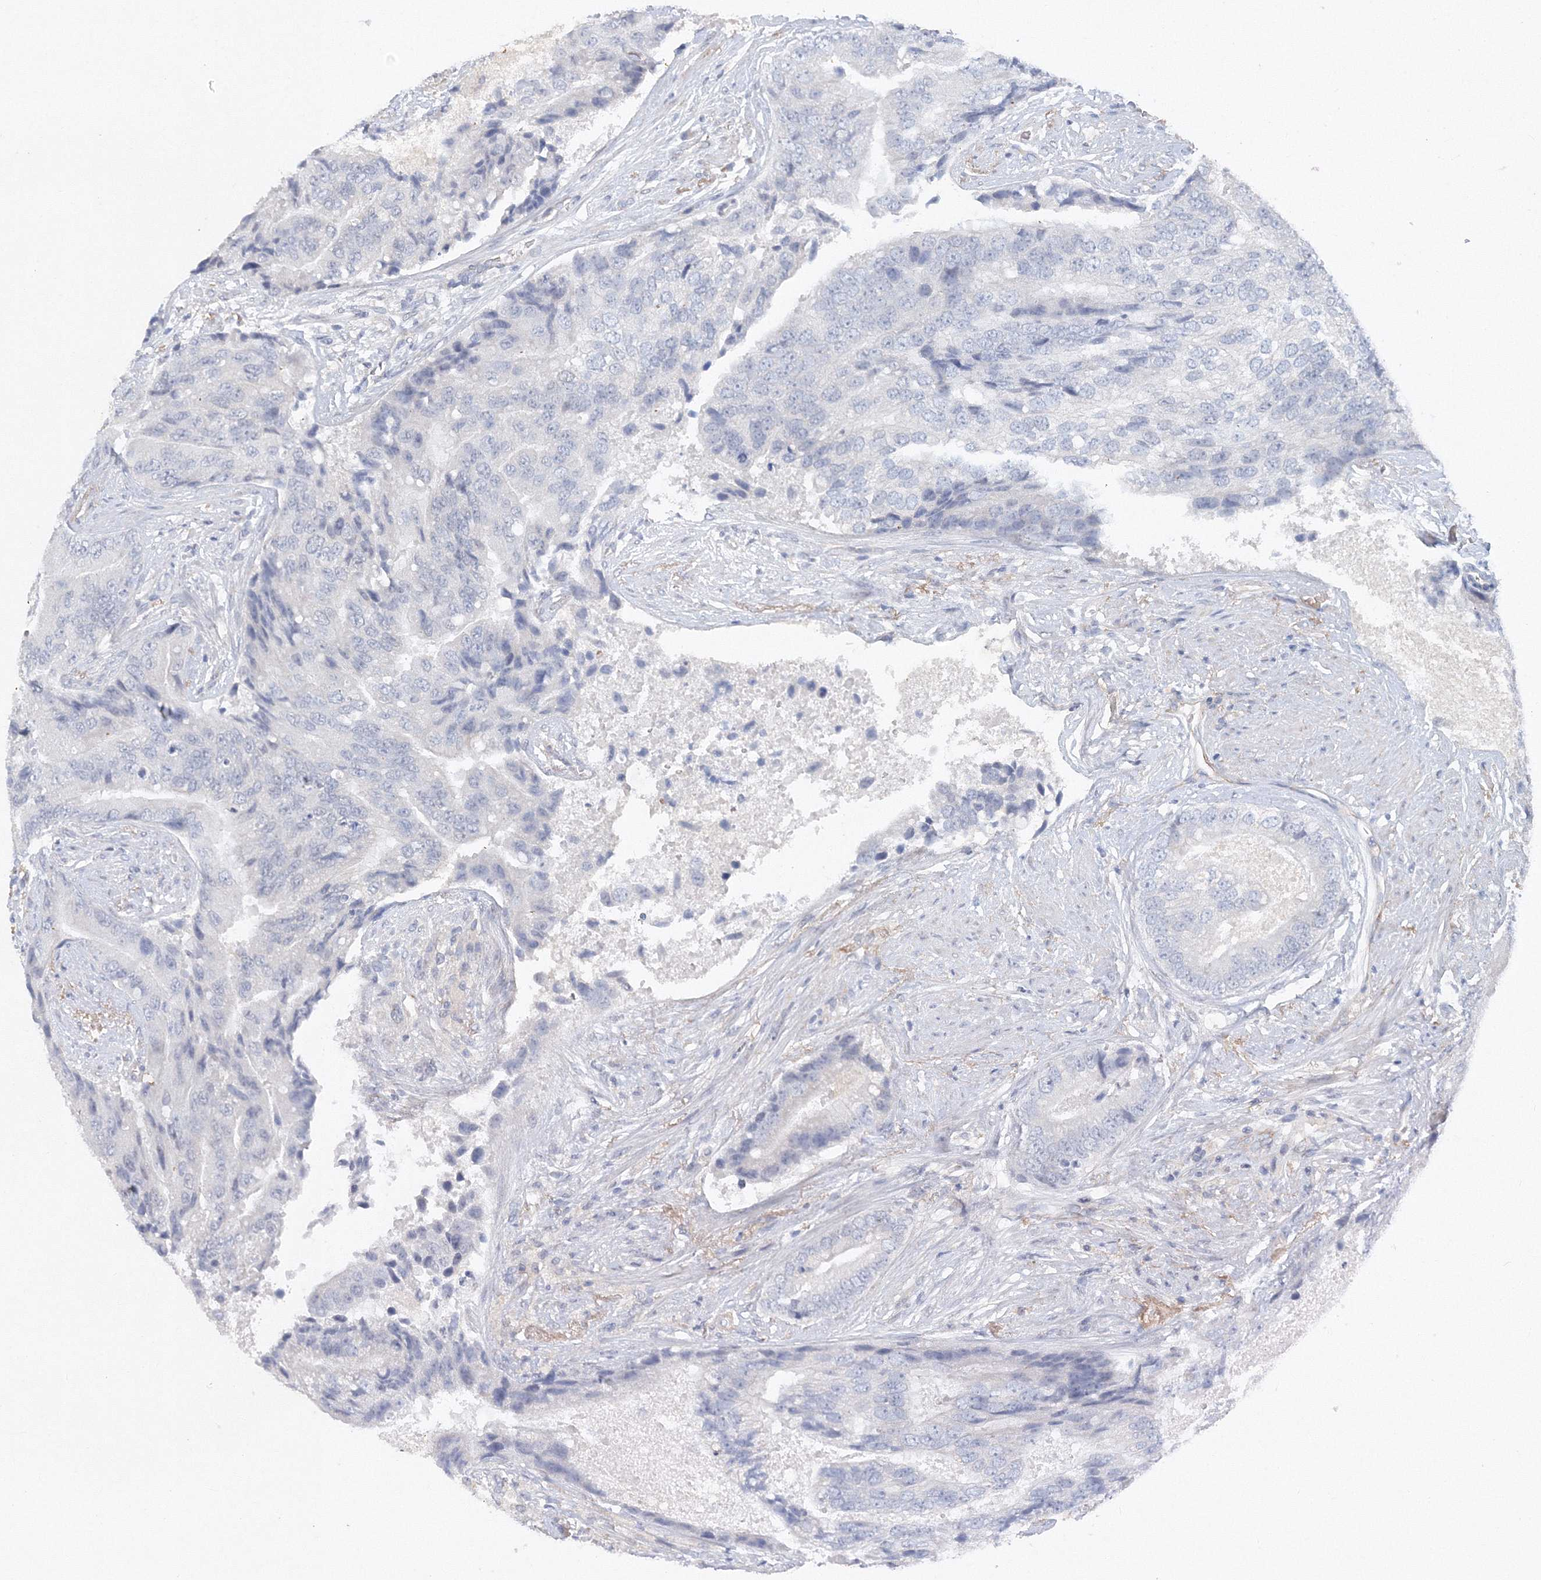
{"staining": {"intensity": "negative", "quantity": "none", "location": "none"}, "tissue": "prostate cancer", "cell_type": "Tumor cells", "image_type": "cancer", "snomed": [{"axis": "morphology", "description": "Adenocarcinoma, High grade"}, {"axis": "topography", "description": "Prostate"}], "caption": "Adenocarcinoma (high-grade) (prostate) was stained to show a protein in brown. There is no significant positivity in tumor cells.", "gene": "SH3BP5", "patient": {"sex": "male", "age": 70}}